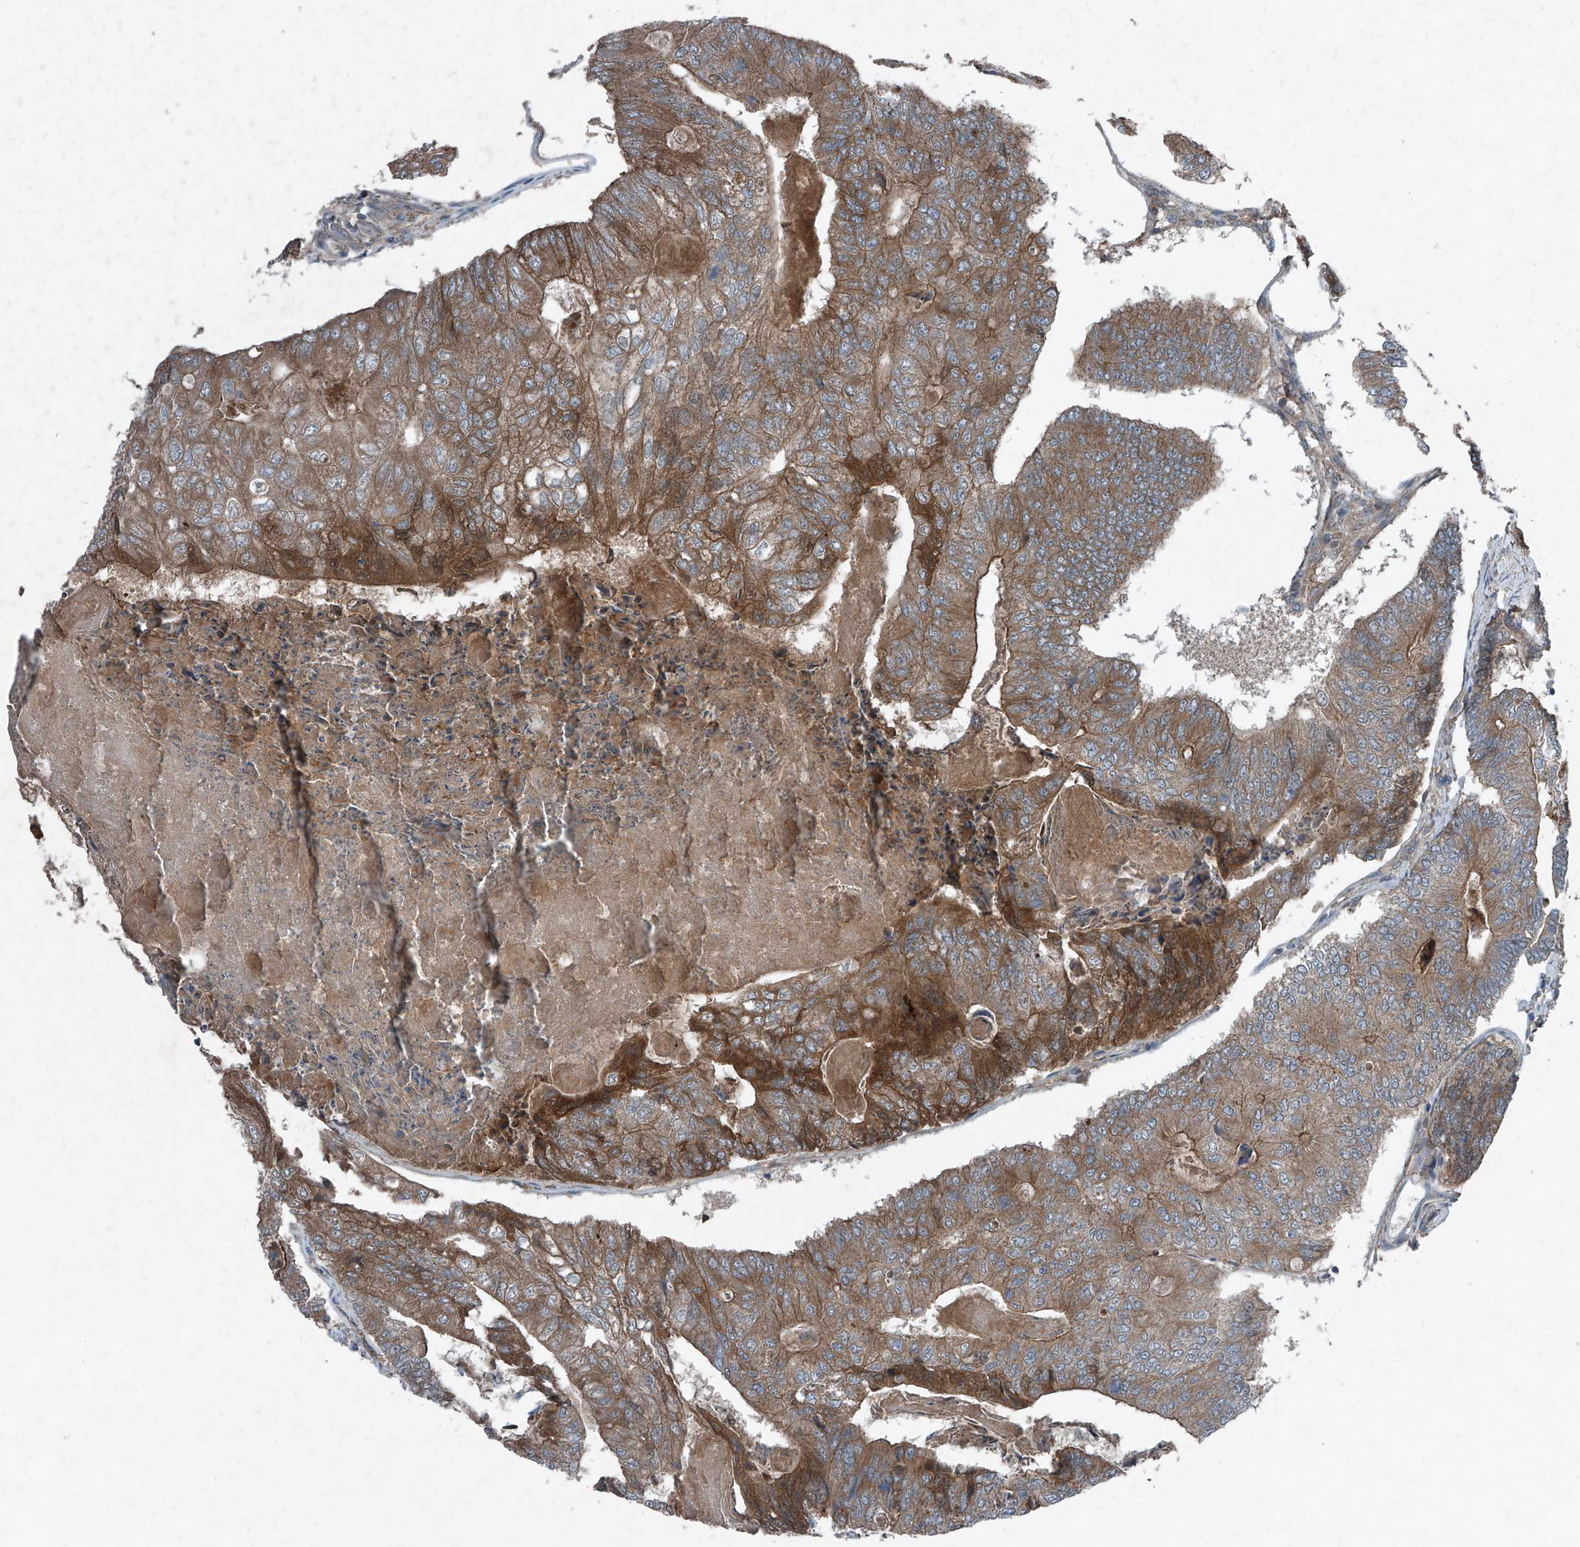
{"staining": {"intensity": "moderate", "quantity": ">75%", "location": "cytoplasmic/membranous"}, "tissue": "colorectal cancer", "cell_type": "Tumor cells", "image_type": "cancer", "snomed": [{"axis": "morphology", "description": "Adenocarcinoma, NOS"}, {"axis": "topography", "description": "Colon"}], "caption": "About >75% of tumor cells in colorectal cancer exhibit moderate cytoplasmic/membranous protein staining as visualized by brown immunohistochemical staining.", "gene": "FOXRED2", "patient": {"sex": "female", "age": 67}}